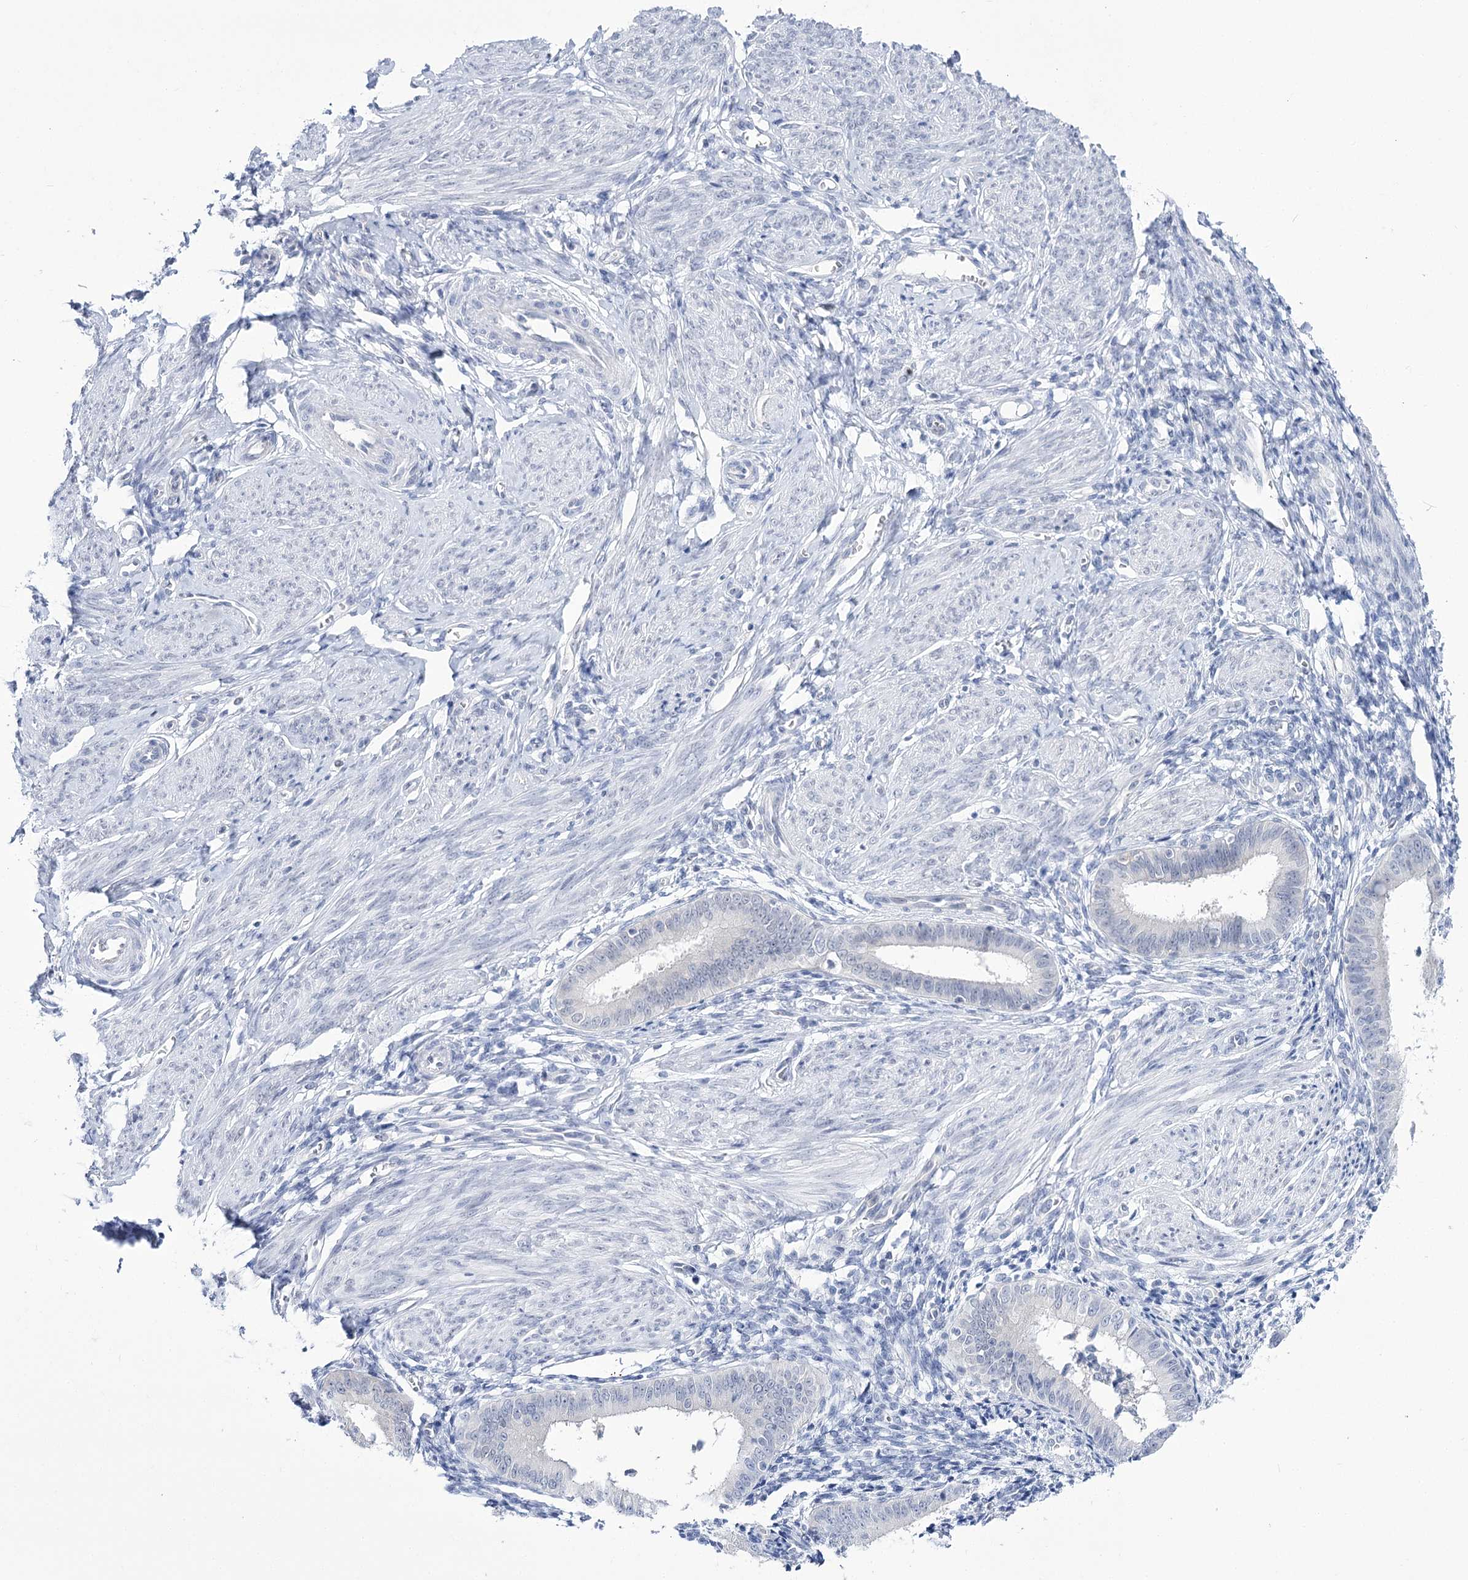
{"staining": {"intensity": "negative", "quantity": "none", "location": "none"}, "tissue": "endometrium", "cell_type": "Cells in endometrial stroma", "image_type": "normal", "snomed": [{"axis": "morphology", "description": "Normal tissue, NOS"}, {"axis": "topography", "description": "Uterus"}, {"axis": "topography", "description": "Endometrium"}], "caption": "DAB immunohistochemical staining of unremarkable human endometrium displays no significant staining in cells in endometrial stroma.", "gene": "UBA6", "patient": {"sex": "female", "age": 48}}